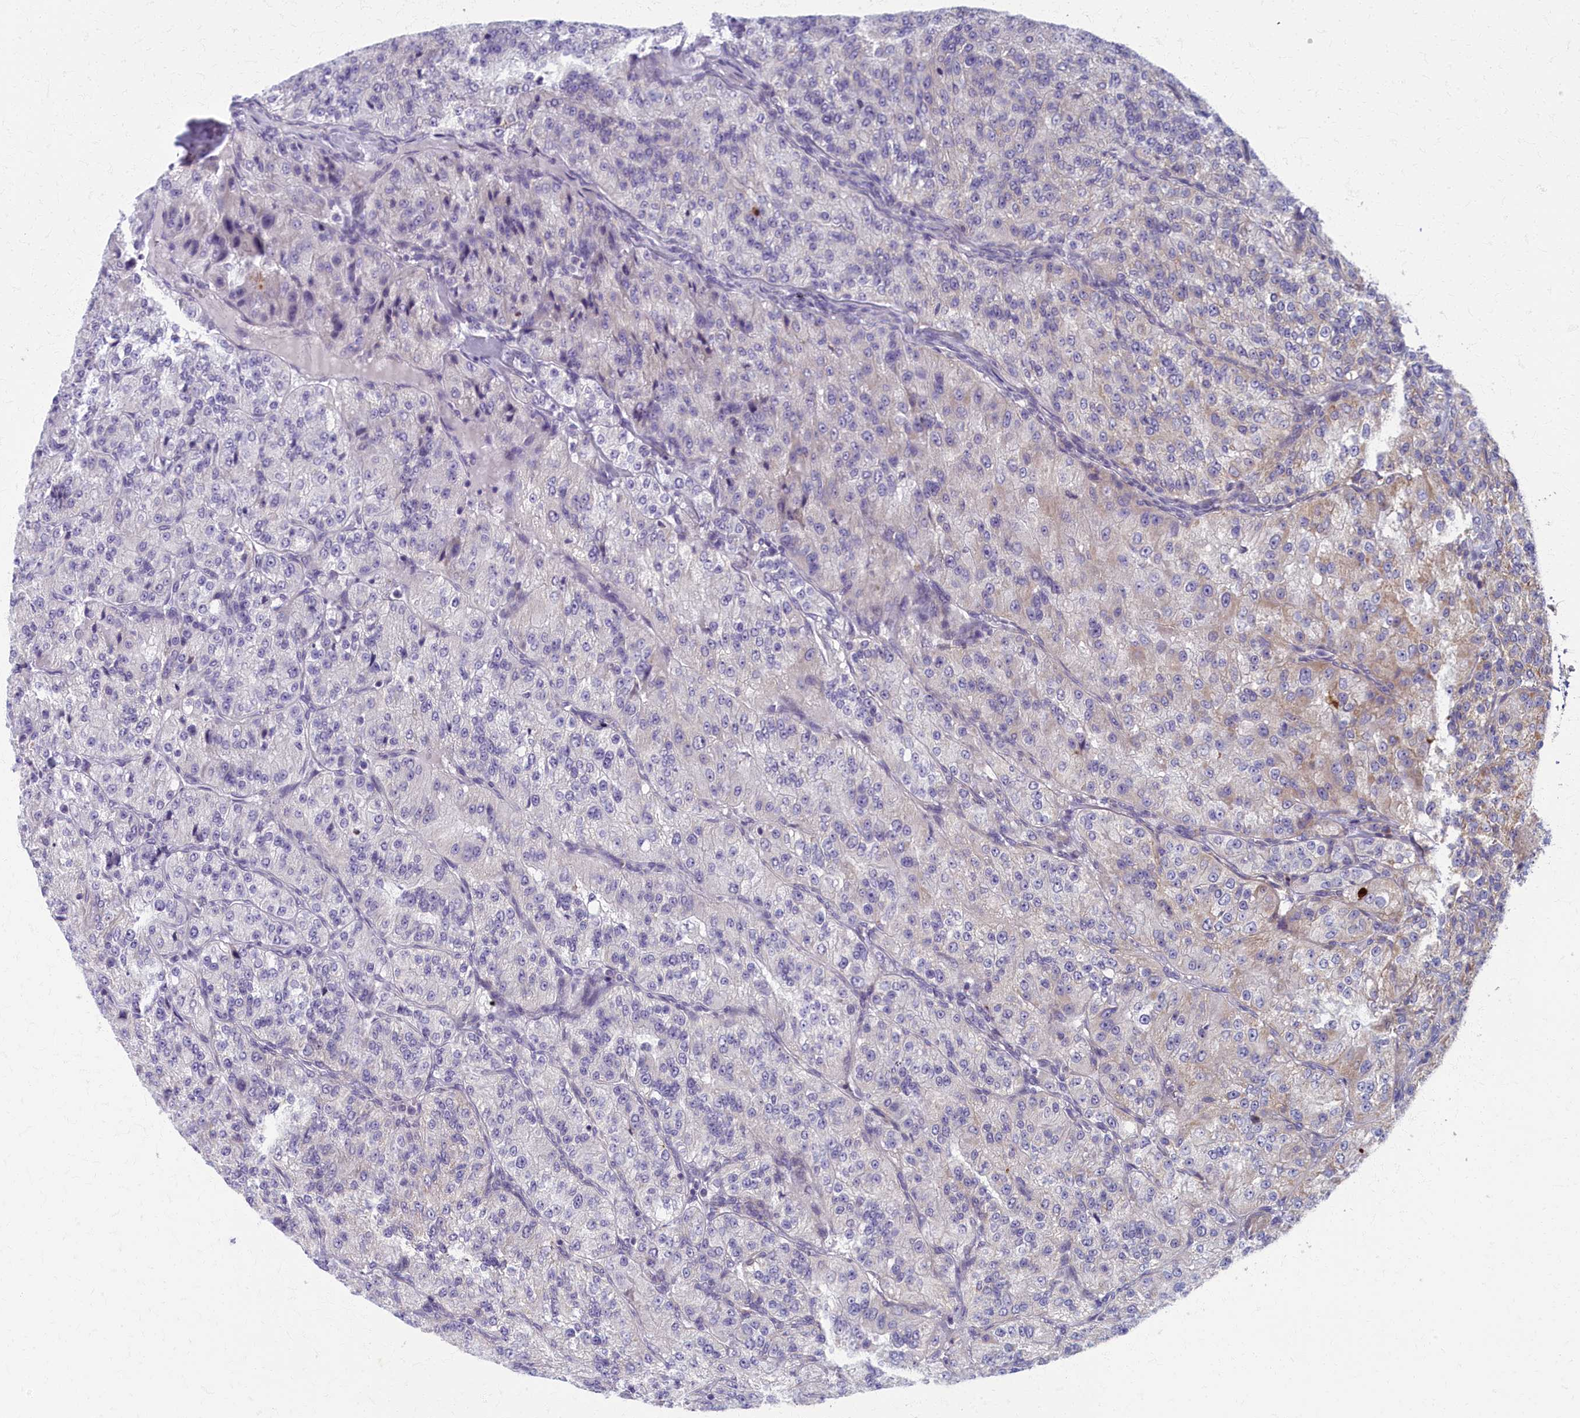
{"staining": {"intensity": "moderate", "quantity": "<25%", "location": "cytoplasmic/membranous"}, "tissue": "renal cancer", "cell_type": "Tumor cells", "image_type": "cancer", "snomed": [{"axis": "morphology", "description": "Adenocarcinoma, NOS"}, {"axis": "topography", "description": "Kidney"}], "caption": "Immunohistochemistry micrograph of human adenocarcinoma (renal) stained for a protein (brown), which demonstrates low levels of moderate cytoplasmic/membranous staining in approximately <25% of tumor cells.", "gene": "MRPS25", "patient": {"sex": "female", "age": 63}}